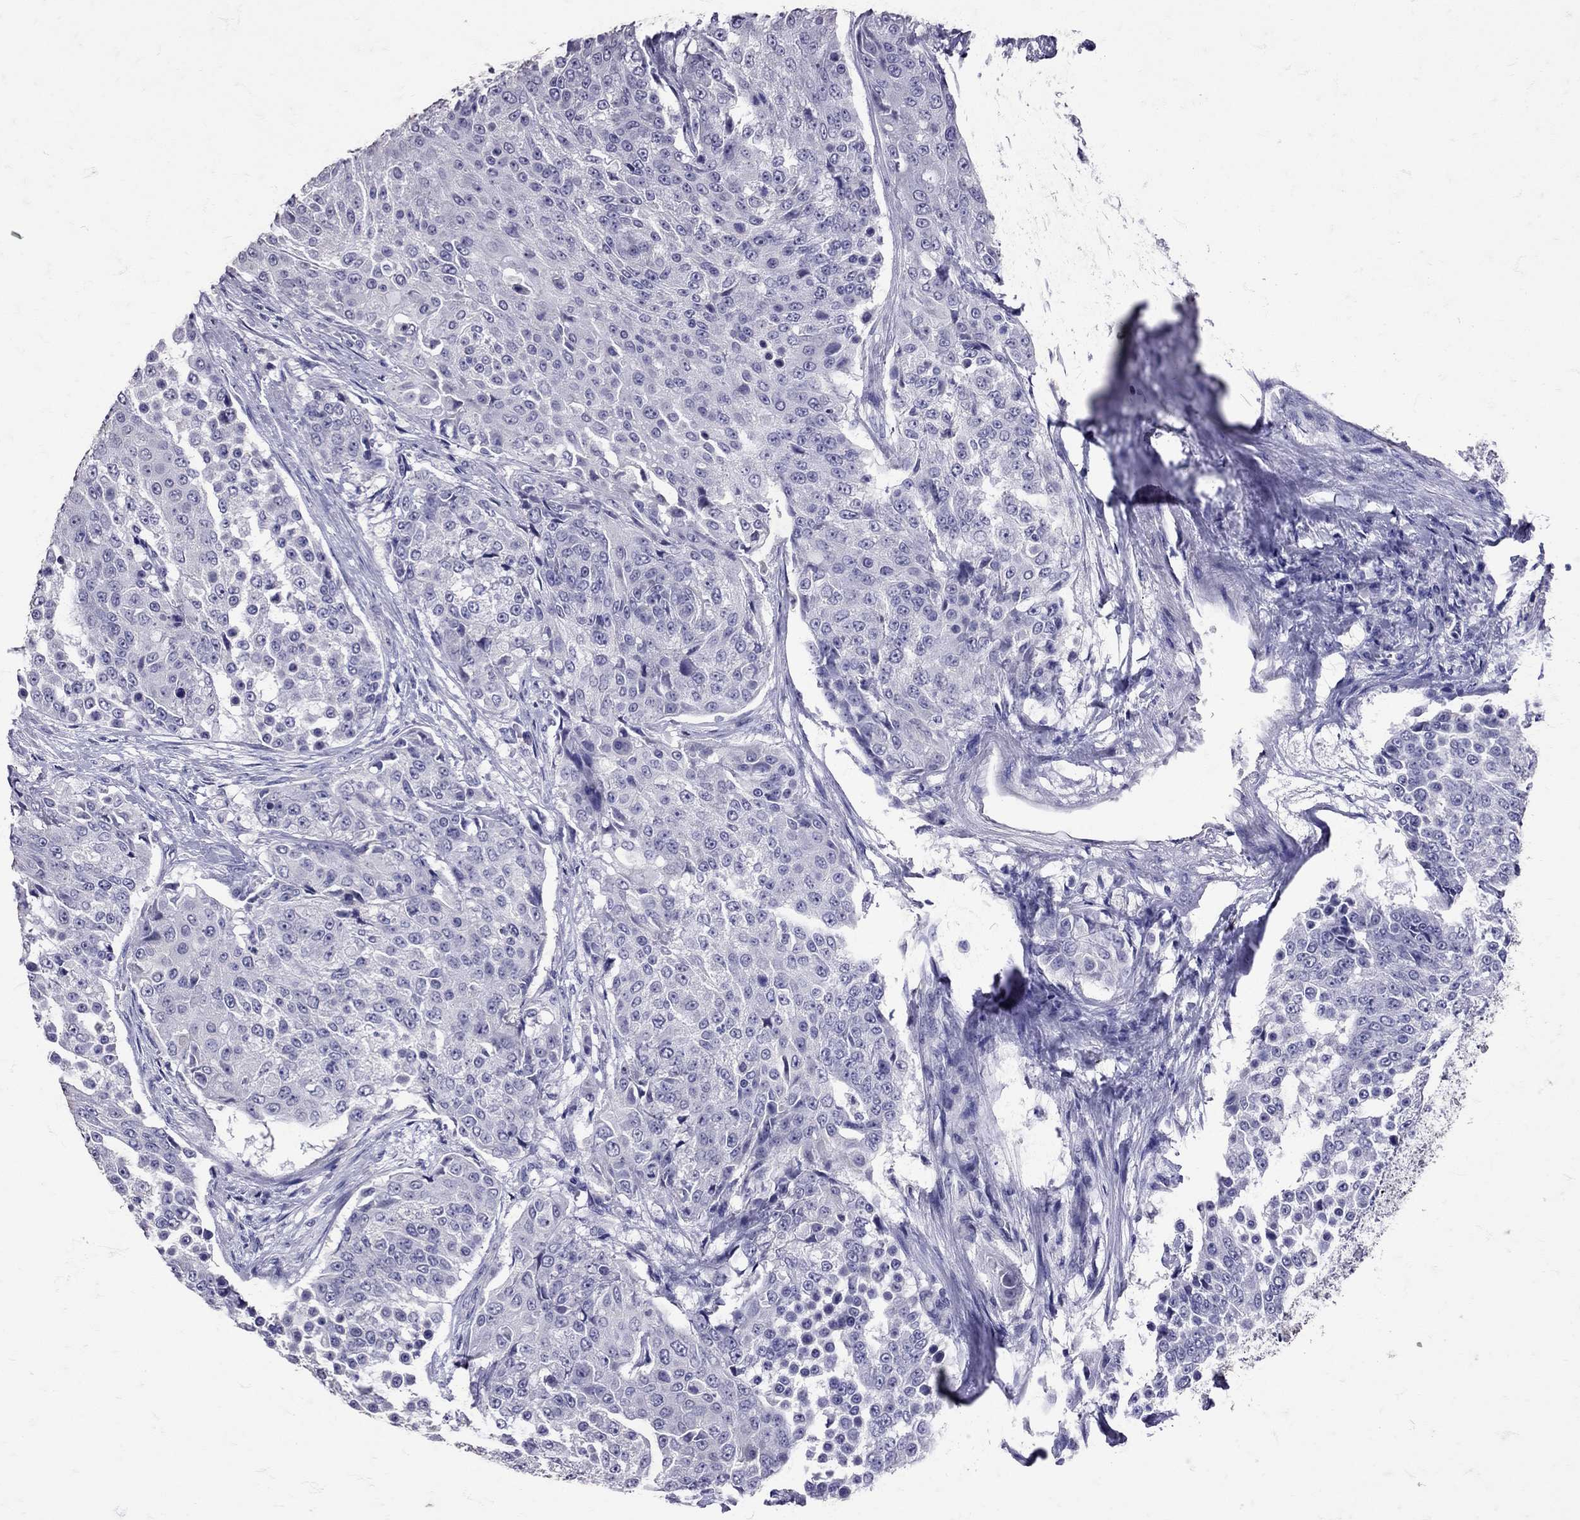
{"staining": {"intensity": "negative", "quantity": "none", "location": "none"}, "tissue": "urothelial cancer", "cell_type": "Tumor cells", "image_type": "cancer", "snomed": [{"axis": "morphology", "description": "Urothelial carcinoma, High grade"}, {"axis": "topography", "description": "Urinary bladder"}], "caption": "High magnification brightfield microscopy of urothelial cancer stained with DAB (3,3'-diaminobenzidine) (brown) and counterstained with hematoxylin (blue): tumor cells show no significant positivity. Nuclei are stained in blue.", "gene": "SST", "patient": {"sex": "female", "age": 63}}